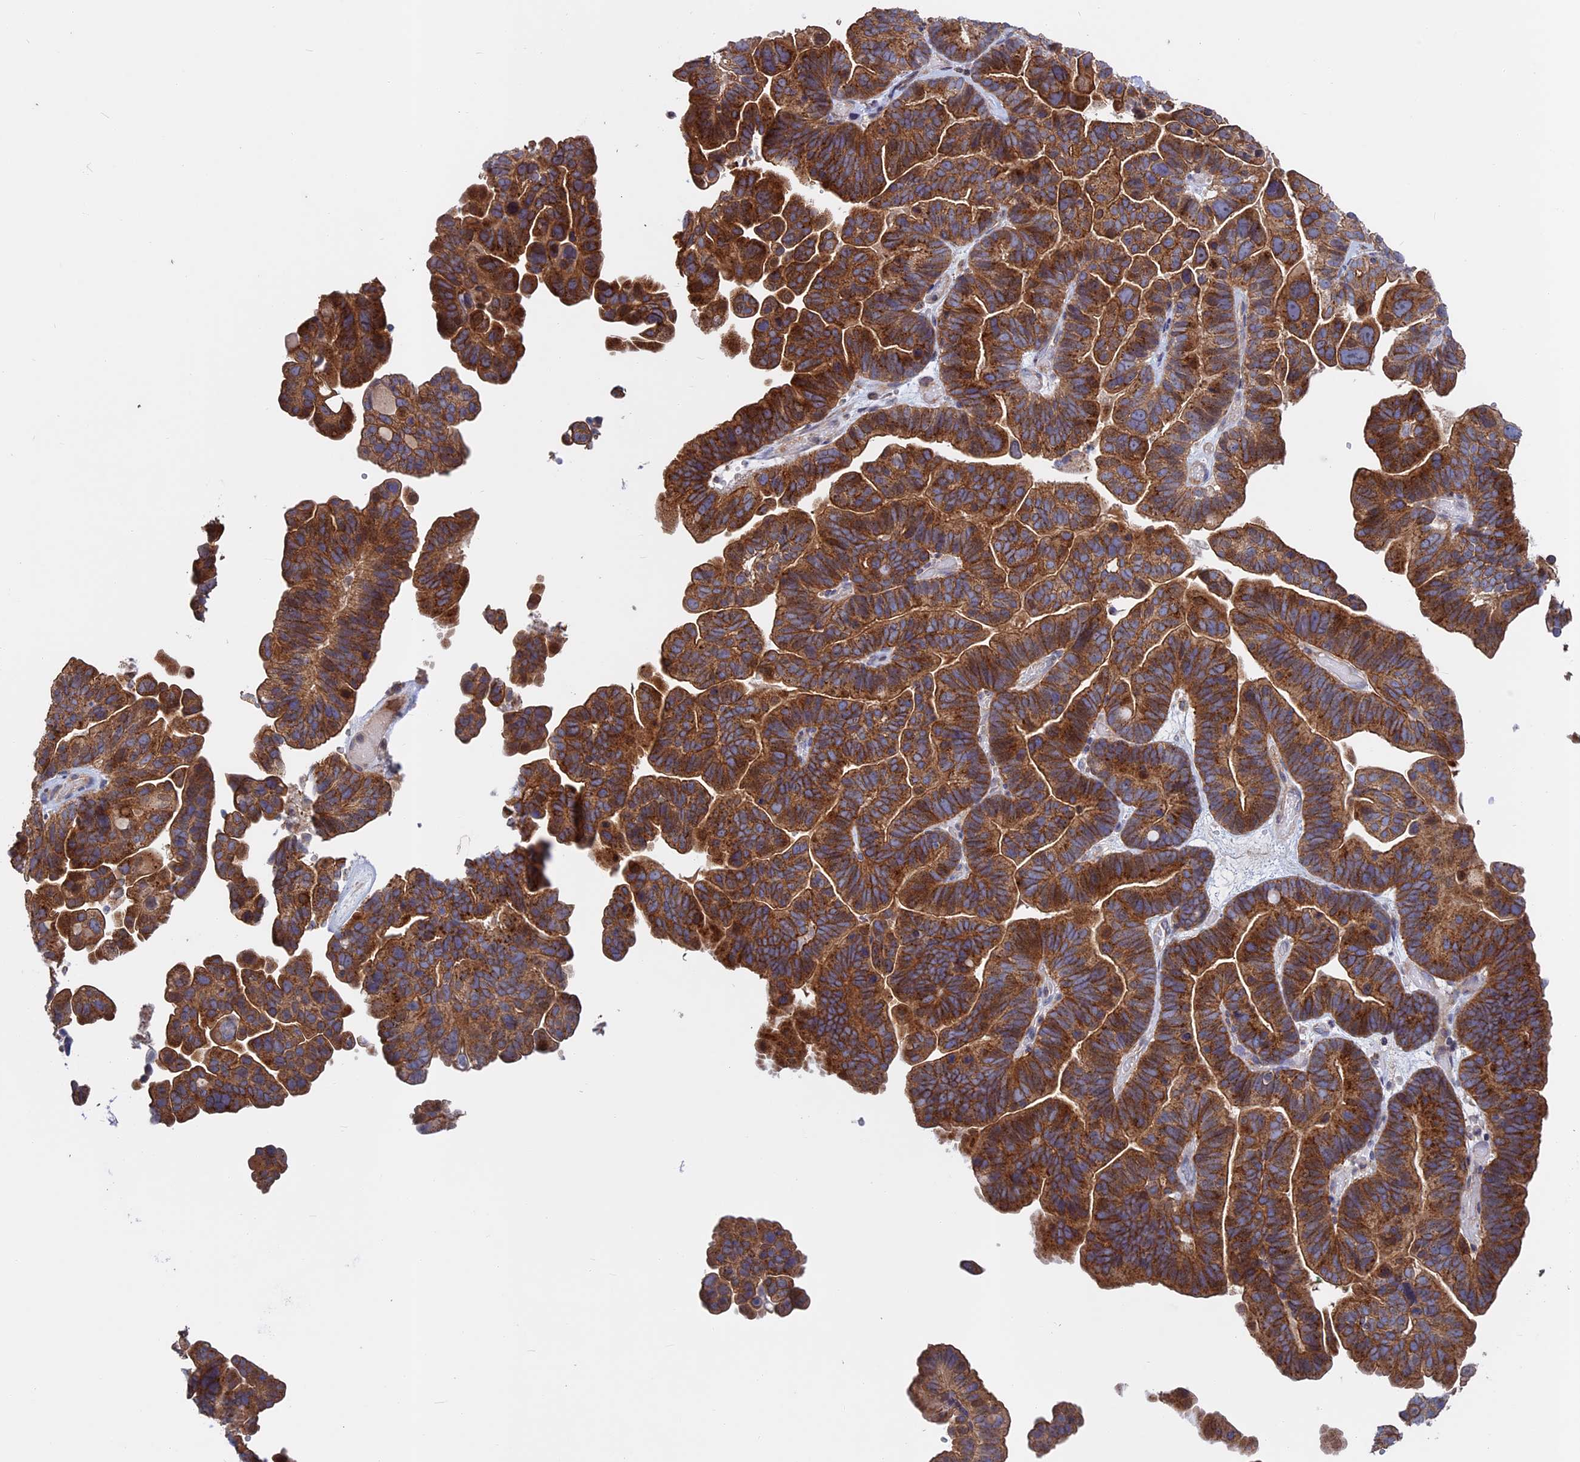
{"staining": {"intensity": "moderate", "quantity": ">75%", "location": "cytoplasmic/membranous"}, "tissue": "ovarian cancer", "cell_type": "Tumor cells", "image_type": "cancer", "snomed": [{"axis": "morphology", "description": "Cystadenocarcinoma, serous, NOS"}, {"axis": "topography", "description": "Ovary"}], "caption": "Human ovarian cancer stained with a protein marker exhibits moderate staining in tumor cells.", "gene": "LYPD5", "patient": {"sex": "female", "age": 56}}